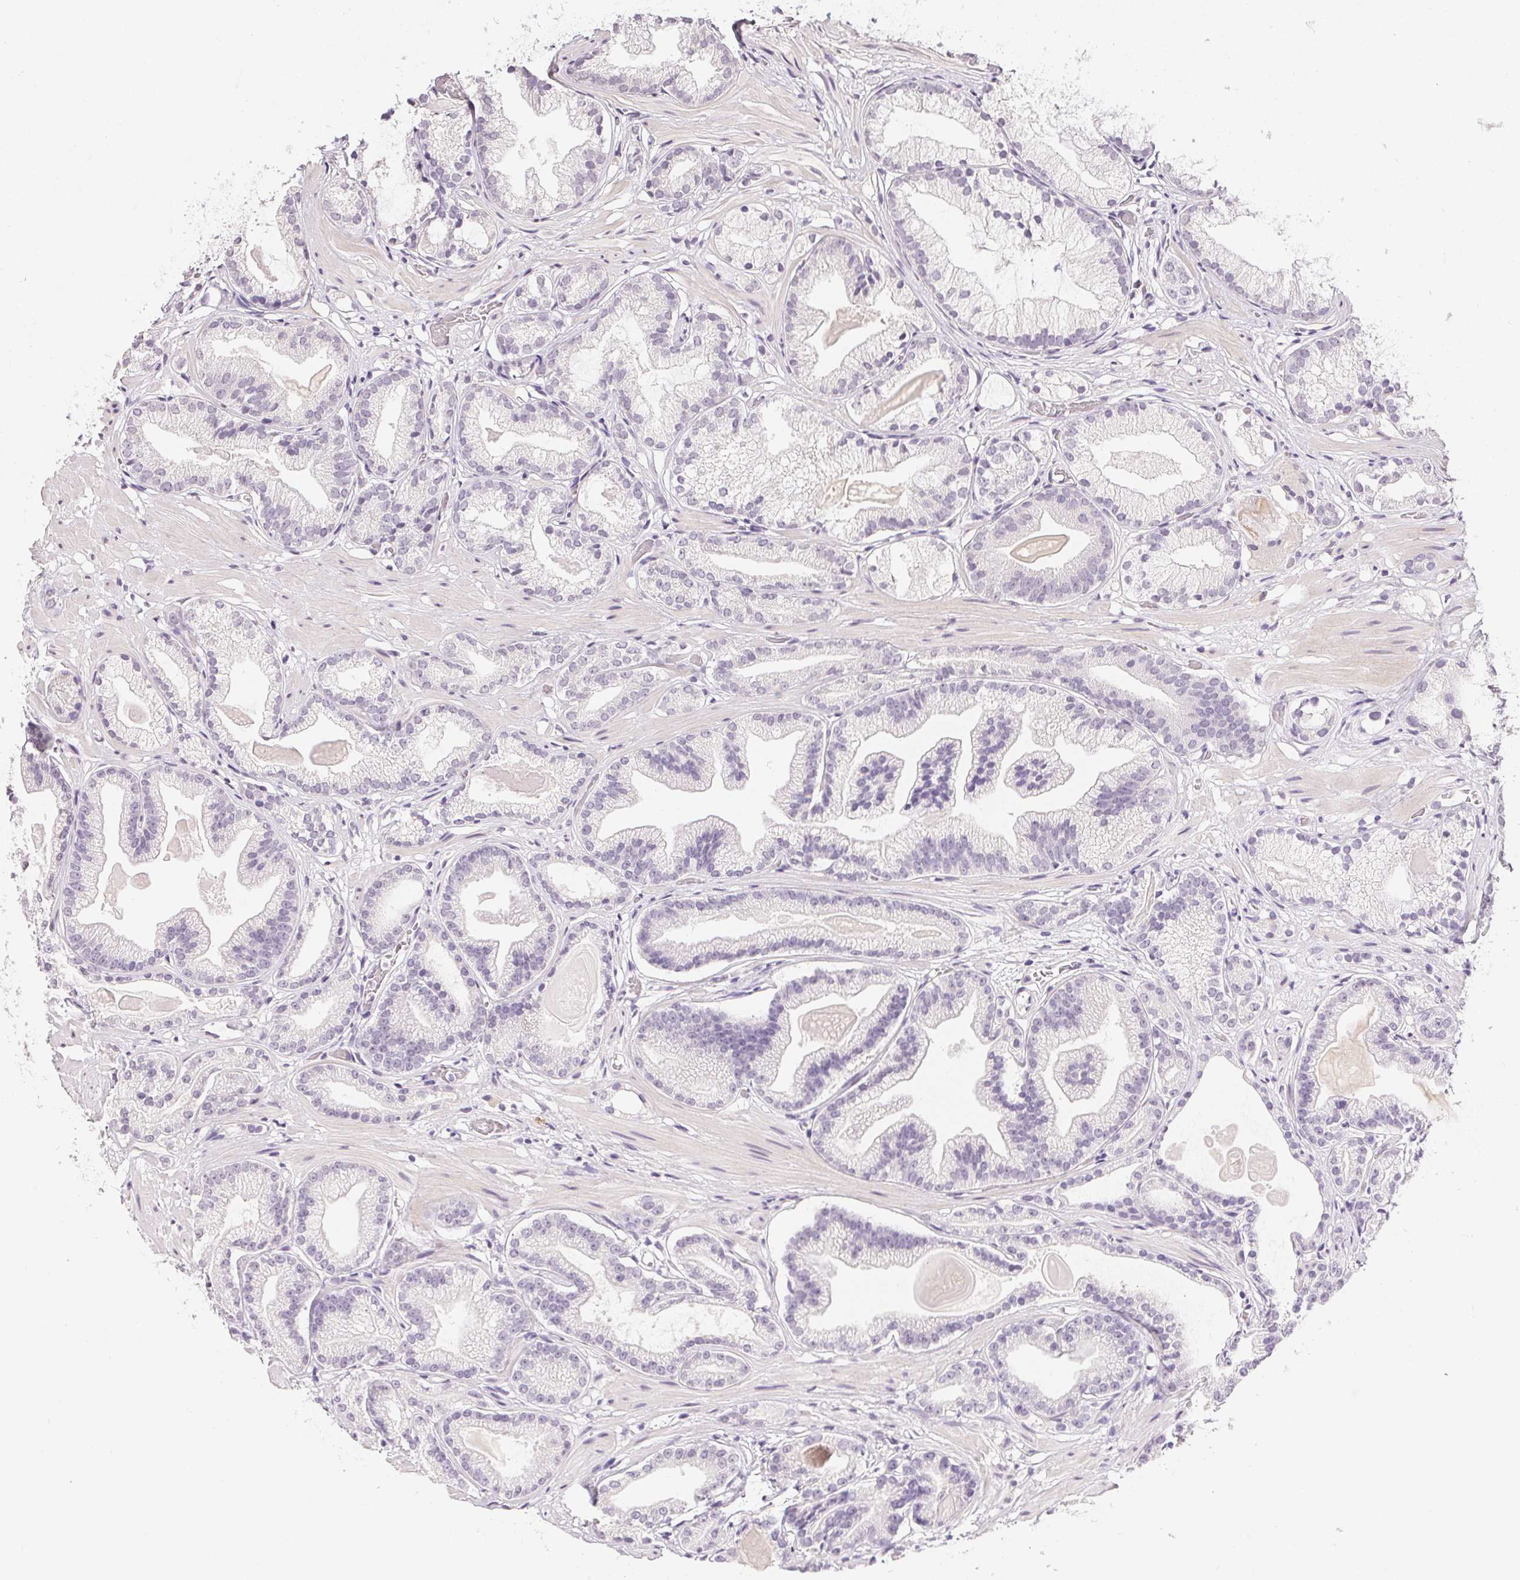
{"staining": {"intensity": "negative", "quantity": "none", "location": "none"}, "tissue": "prostate cancer", "cell_type": "Tumor cells", "image_type": "cancer", "snomed": [{"axis": "morphology", "description": "Adenocarcinoma, Low grade"}, {"axis": "topography", "description": "Prostate"}], "caption": "Immunohistochemistry micrograph of low-grade adenocarcinoma (prostate) stained for a protein (brown), which demonstrates no staining in tumor cells.", "gene": "PPY", "patient": {"sex": "male", "age": 57}}